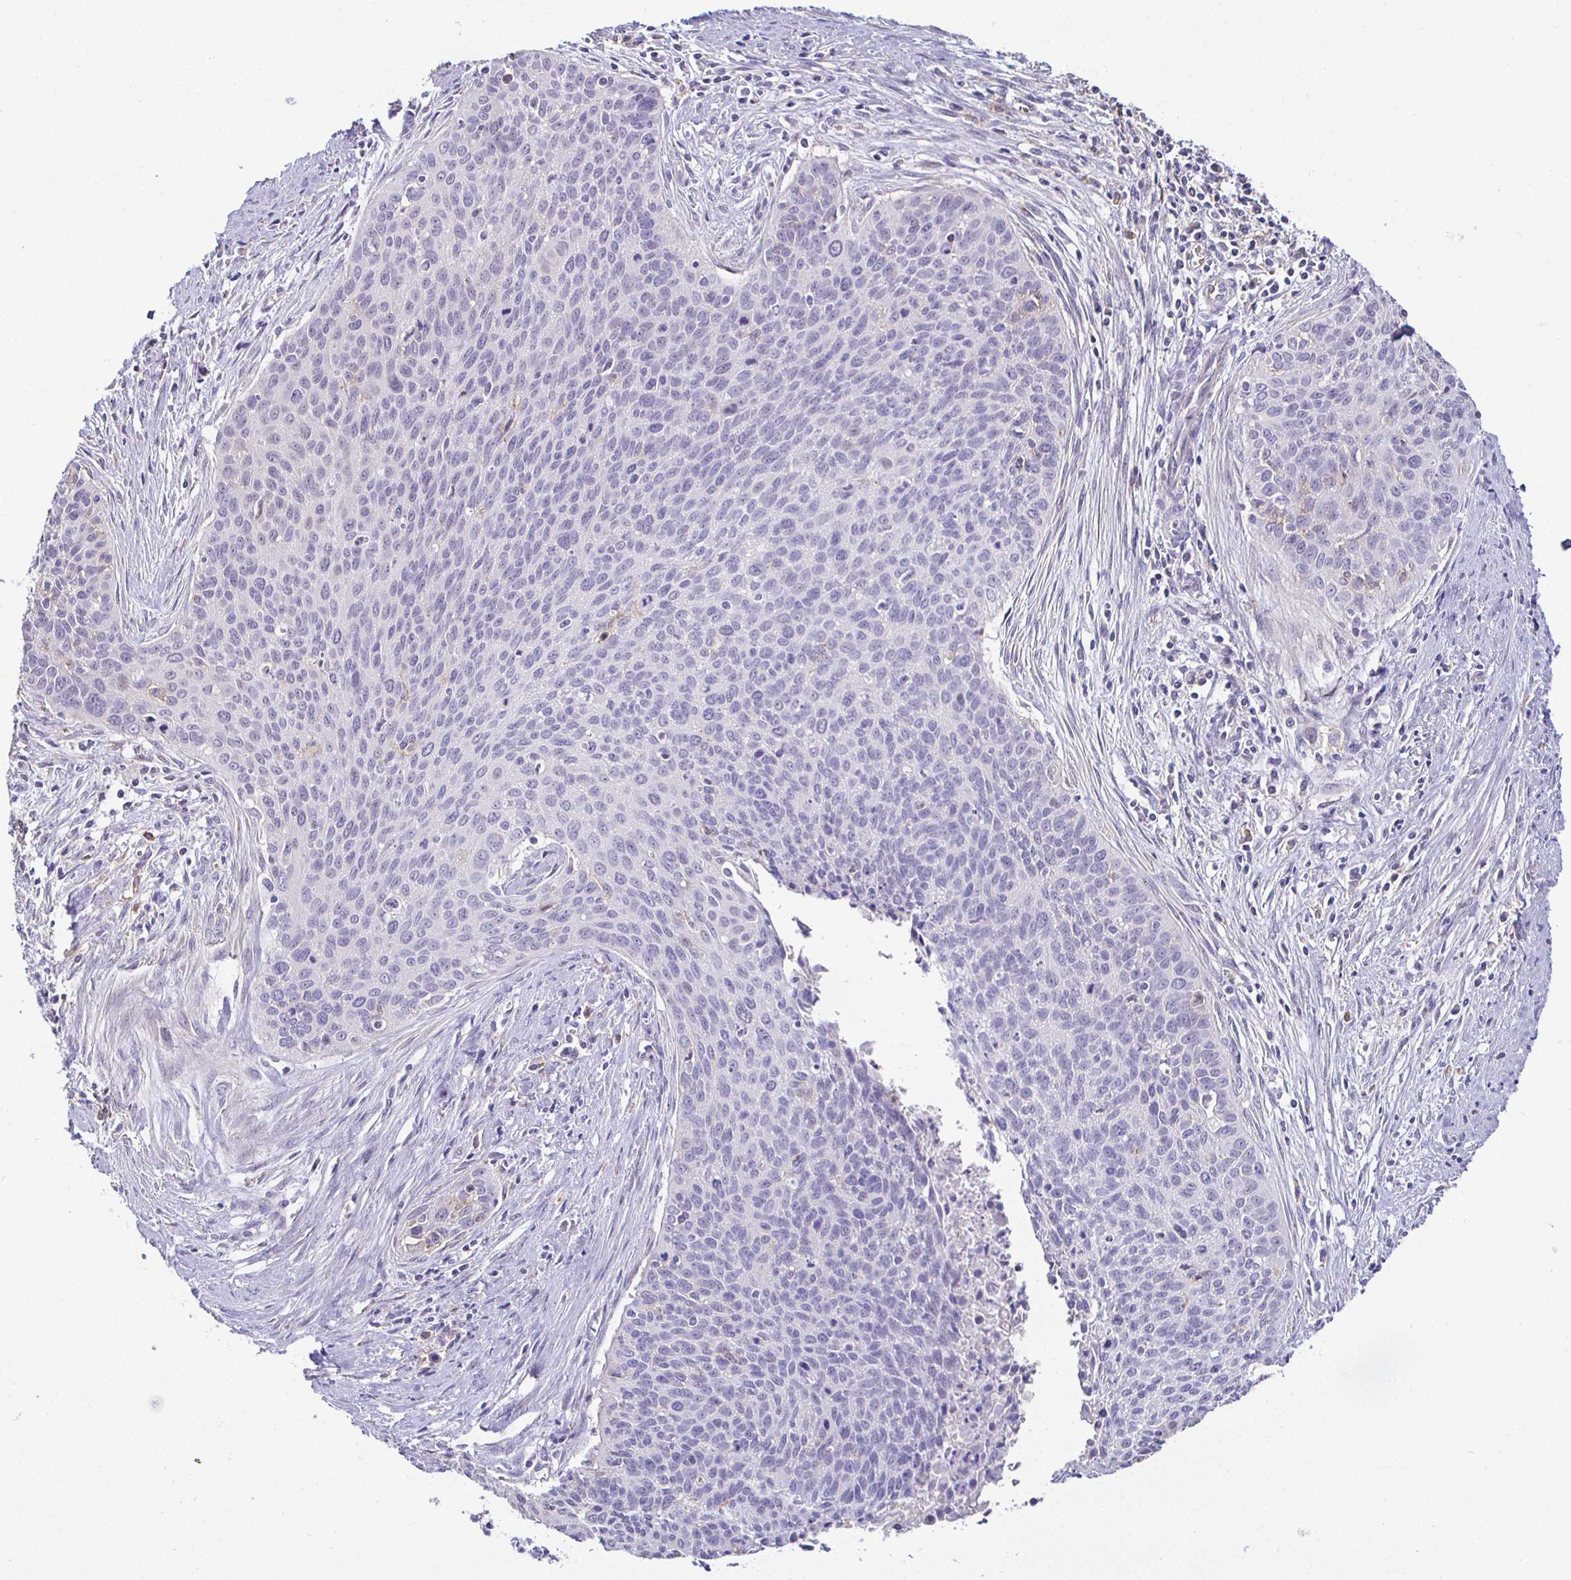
{"staining": {"intensity": "negative", "quantity": "none", "location": "none"}, "tissue": "cervical cancer", "cell_type": "Tumor cells", "image_type": "cancer", "snomed": [{"axis": "morphology", "description": "Squamous cell carcinoma, NOS"}, {"axis": "topography", "description": "Cervix"}], "caption": "There is no significant expression in tumor cells of cervical cancer (squamous cell carcinoma).", "gene": "SIRPA", "patient": {"sex": "female", "age": 55}}